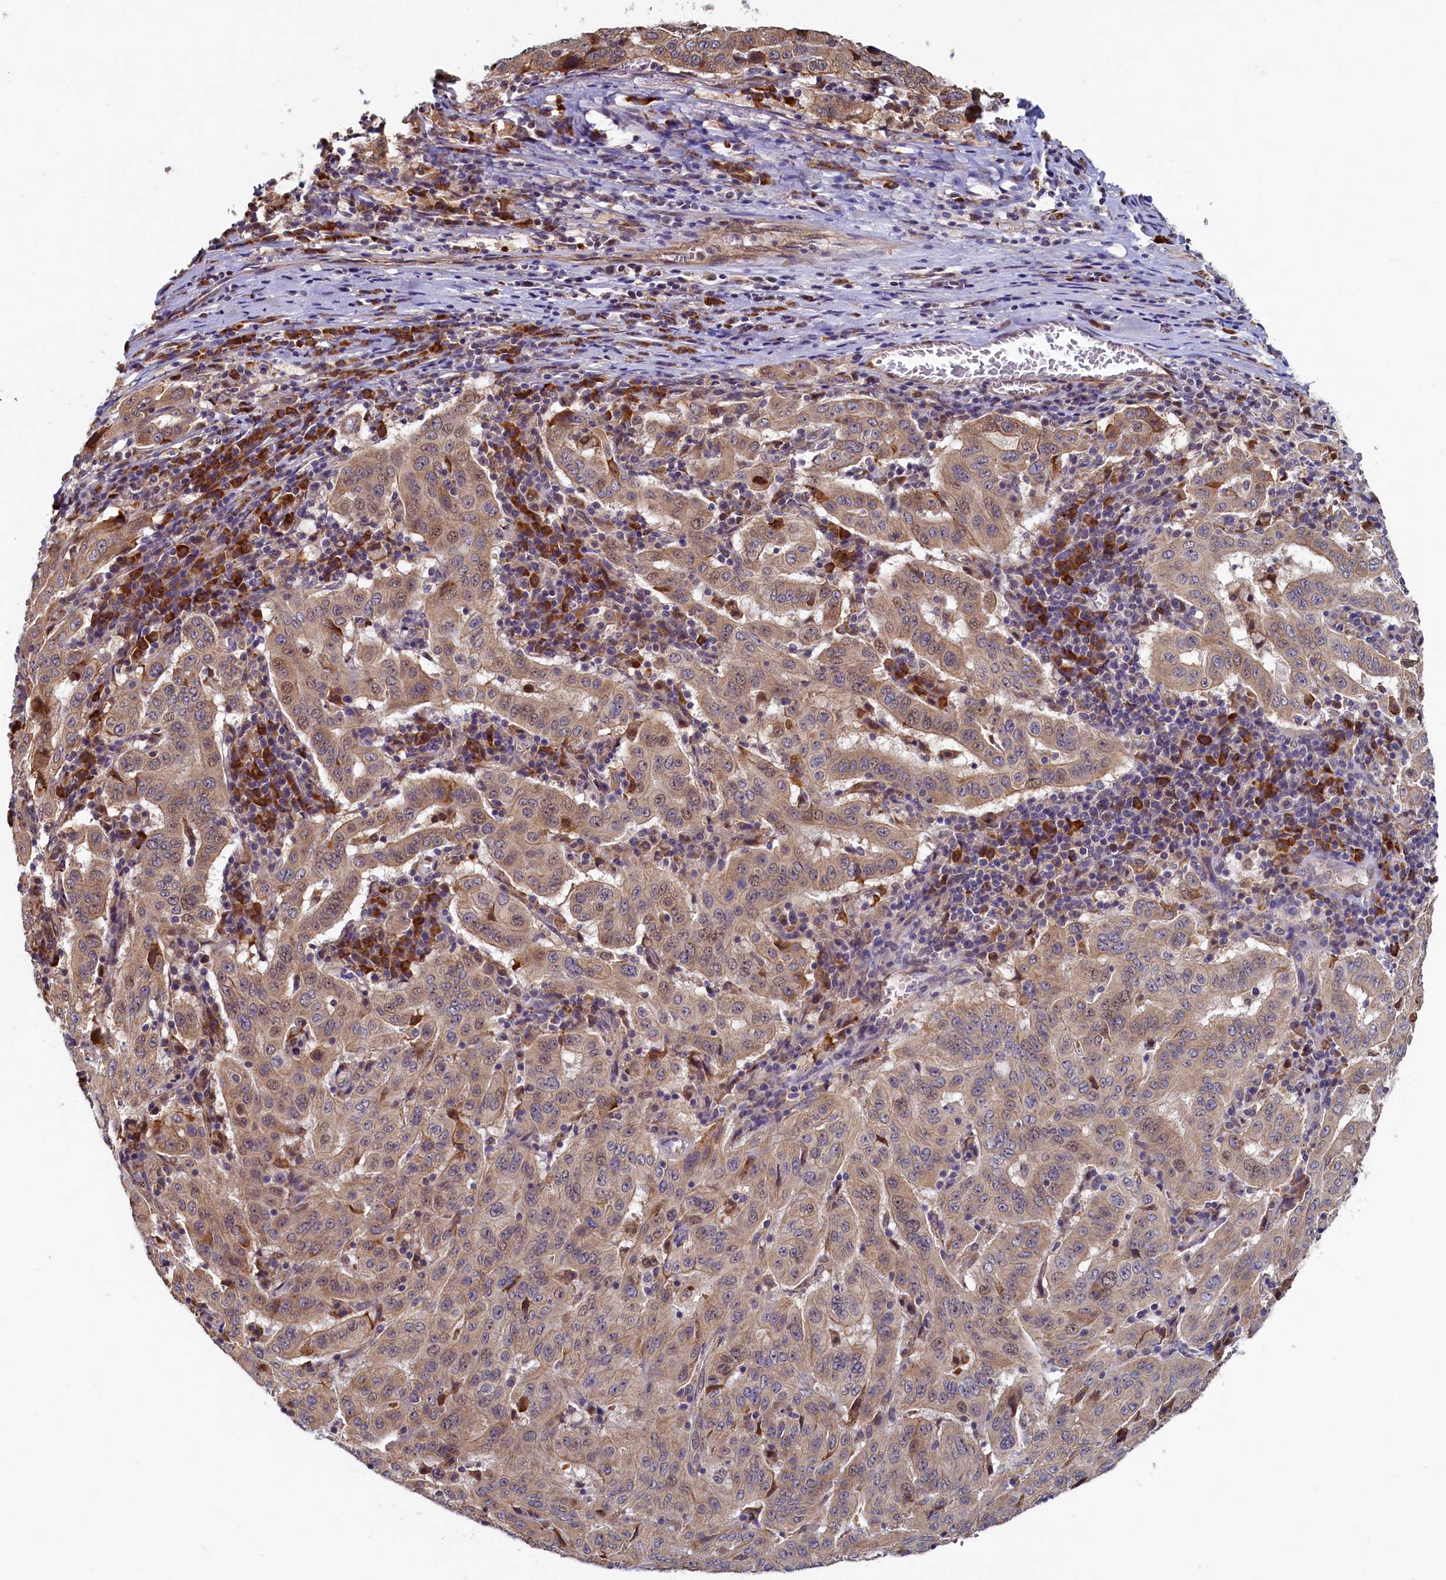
{"staining": {"intensity": "weak", "quantity": ">75%", "location": "cytoplasmic/membranous,nuclear"}, "tissue": "pancreatic cancer", "cell_type": "Tumor cells", "image_type": "cancer", "snomed": [{"axis": "morphology", "description": "Adenocarcinoma, NOS"}, {"axis": "topography", "description": "Pancreas"}], "caption": "Pancreatic cancer (adenocarcinoma) stained for a protein demonstrates weak cytoplasmic/membranous and nuclear positivity in tumor cells.", "gene": "SLC16A14", "patient": {"sex": "male", "age": 63}}